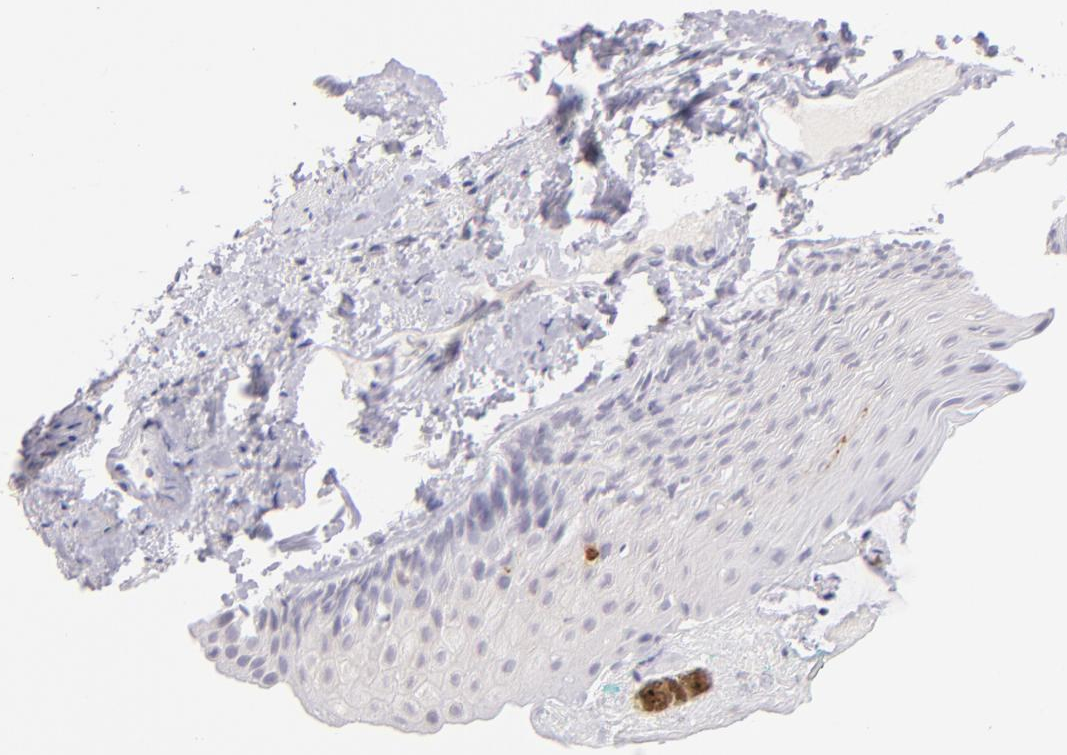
{"staining": {"intensity": "negative", "quantity": "none", "location": "none"}, "tissue": "skin", "cell_type": "Epidermal cells", "image_type": "normal", "snomed": [{"axis": "morphology", "description": "Normal tissue, NOS"}, {"axis": "morphology", "description": "Hemorrhoids"}, {"axis": "morphology", "description": "Inflammation, NOS"}, {"axis": "topography", "description": "Anal"}], "caption": "IHC of normal human skin displays no expression in epidermal cells.", "gene": "IL2RA", "patient": {"sex": "male", "age": 60}}